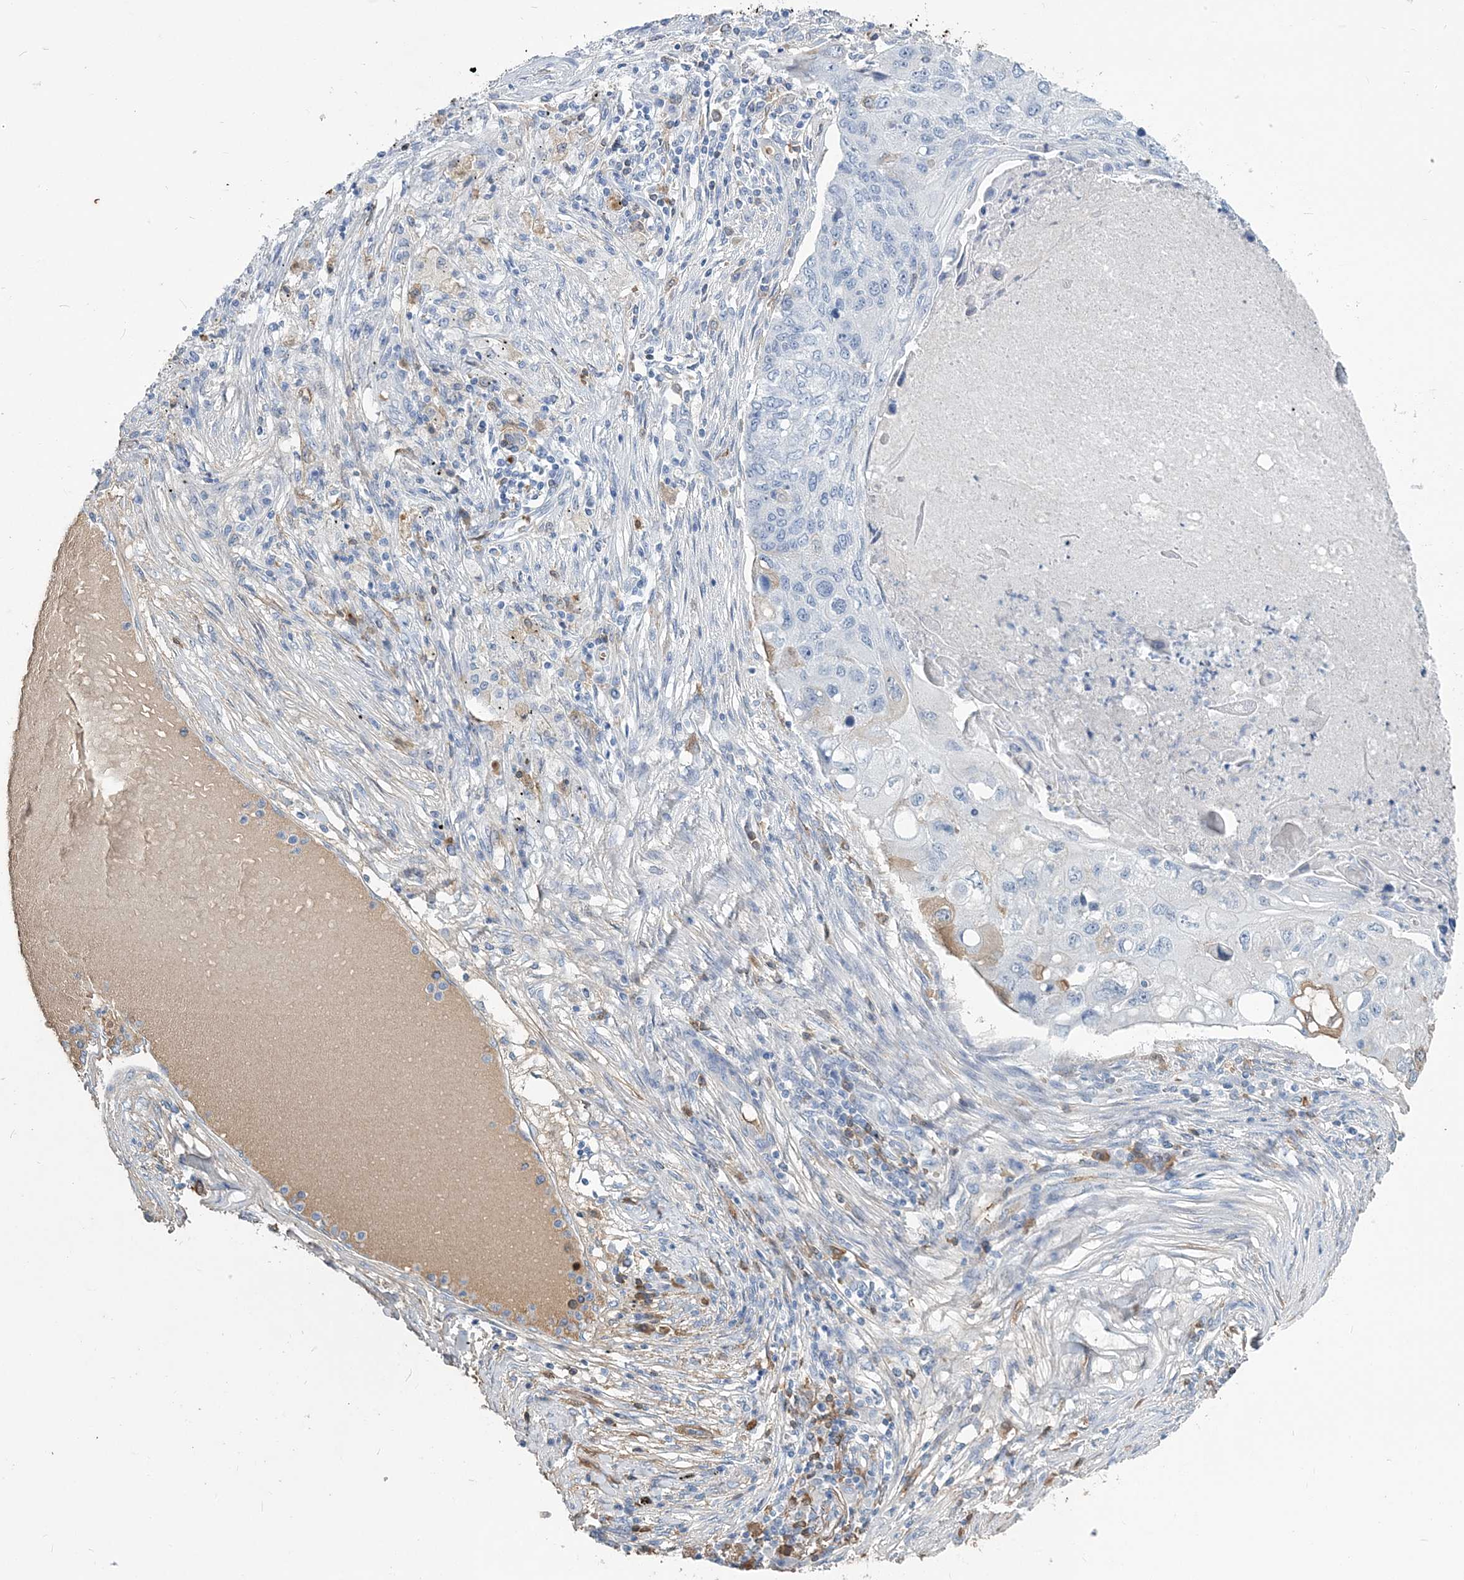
{"staining": {"intensity": "negative", "quantity": "none", "location": "none"}, "tissue": "lung cancer", "cell_type": "Tumor cells", "image_type": "cancer", "snomed": [{"axis": "morphology", "description": "Squamous cell carcinoma, NOS"}, {"axis": "topography", "description": "Lung"}], "caption": "A histopathology image of human lung cancer (squamous cell carcinoma) is negative for staining in tumor cells.", "gene": "HBD", "patient": {"sex": "female", "age": 63}}